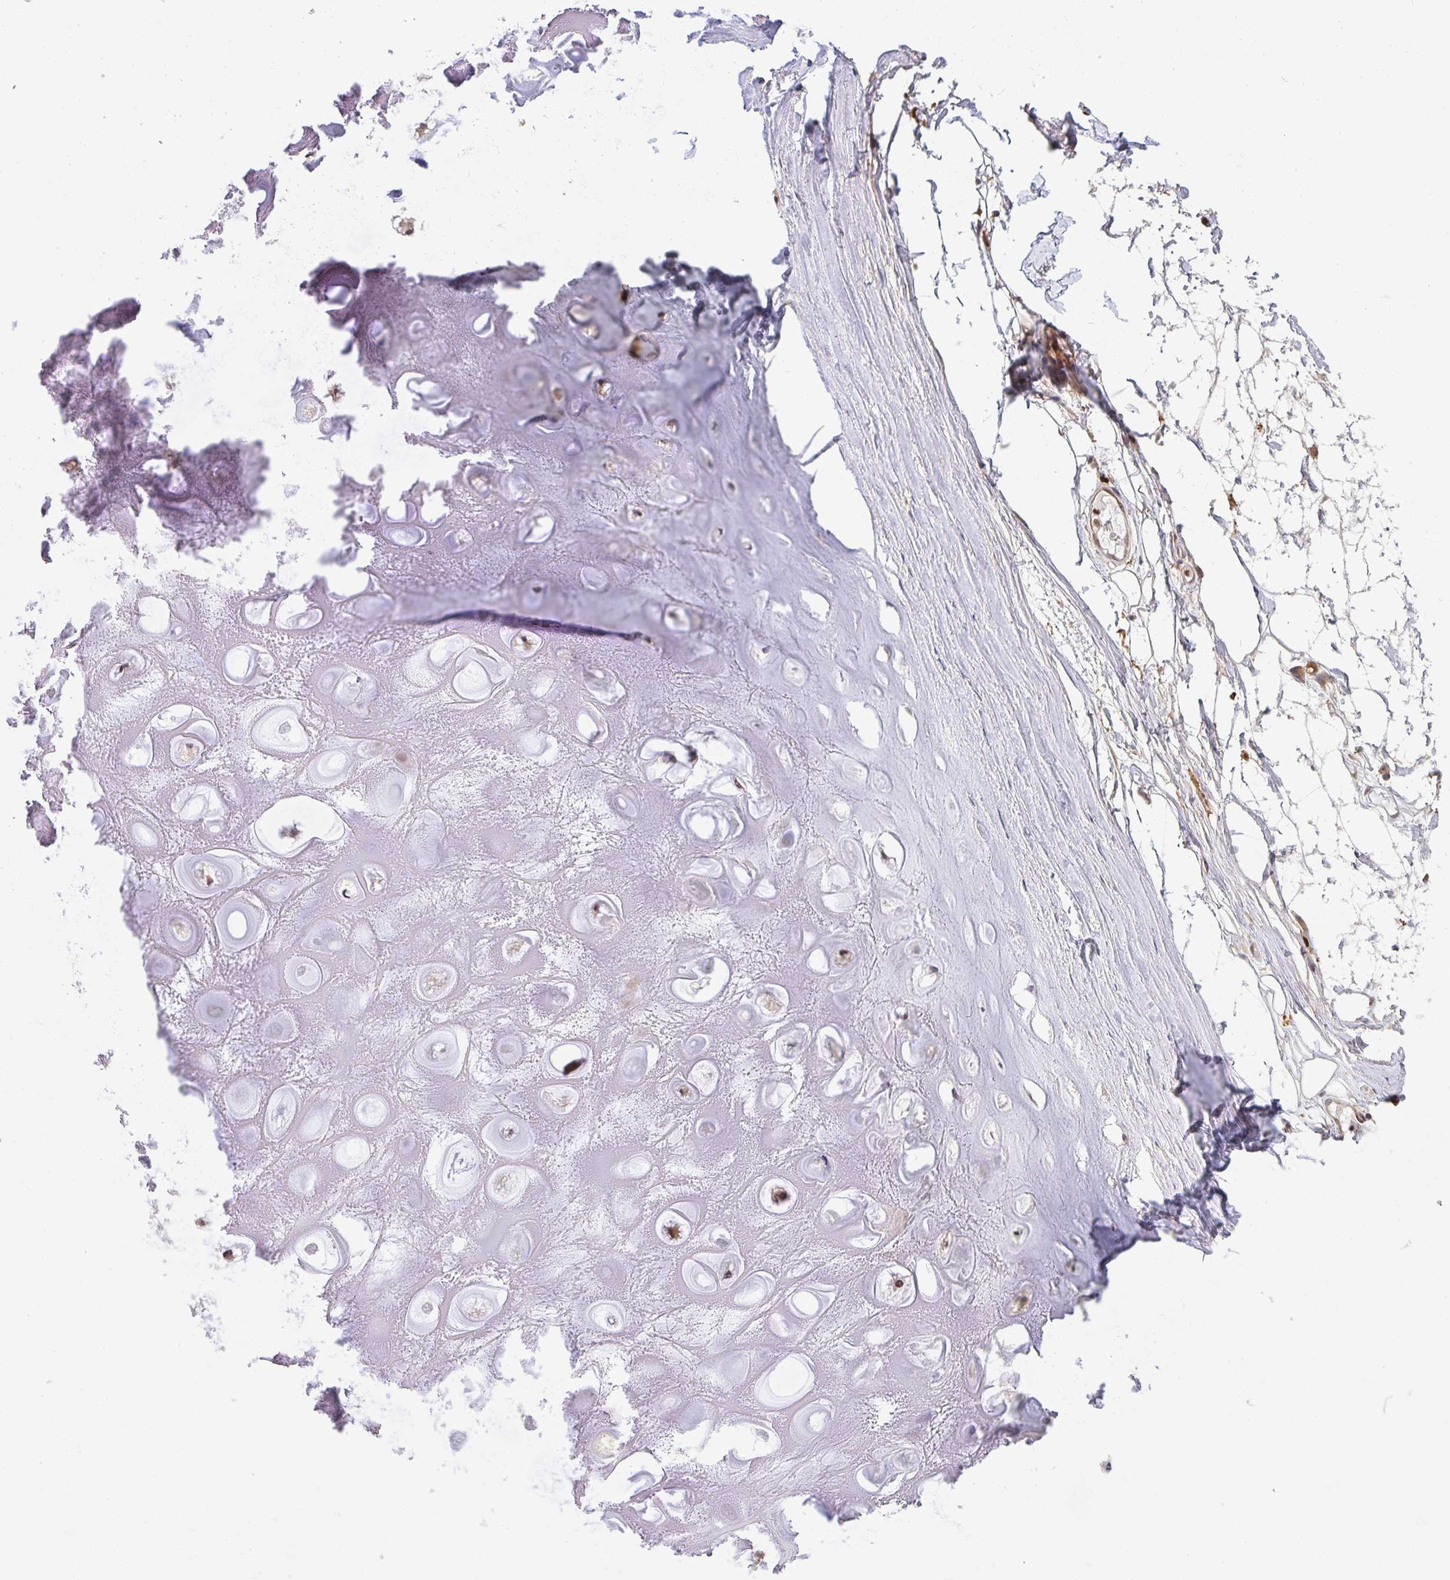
{"staining": {"intensity": "negative", "quantity": "none", "location": "none"}, "tissue": "adipose tissue", "cell_type": "Adipocytes", "image_type": "normal", "snomed": [{"axis": "morphology", "description": "Normal tissue, NOS"}, {"axis": "topography", "description": "Lymph node"}, {"axis": "topography", "description": "Cartilage tissue"}, {"axis": "topography", "description": "Nasopharynx"}], "caption": "Adipocytes show no significant protein positivity in normal adipose tissue. The staining is performed using DAB (3,3'-diaminobenzidine) brown chromogen with nuclei counter-stained in using hematoxylin.", "gene": "SIMC1", "patient": {"sex": "male", "age": 63}}